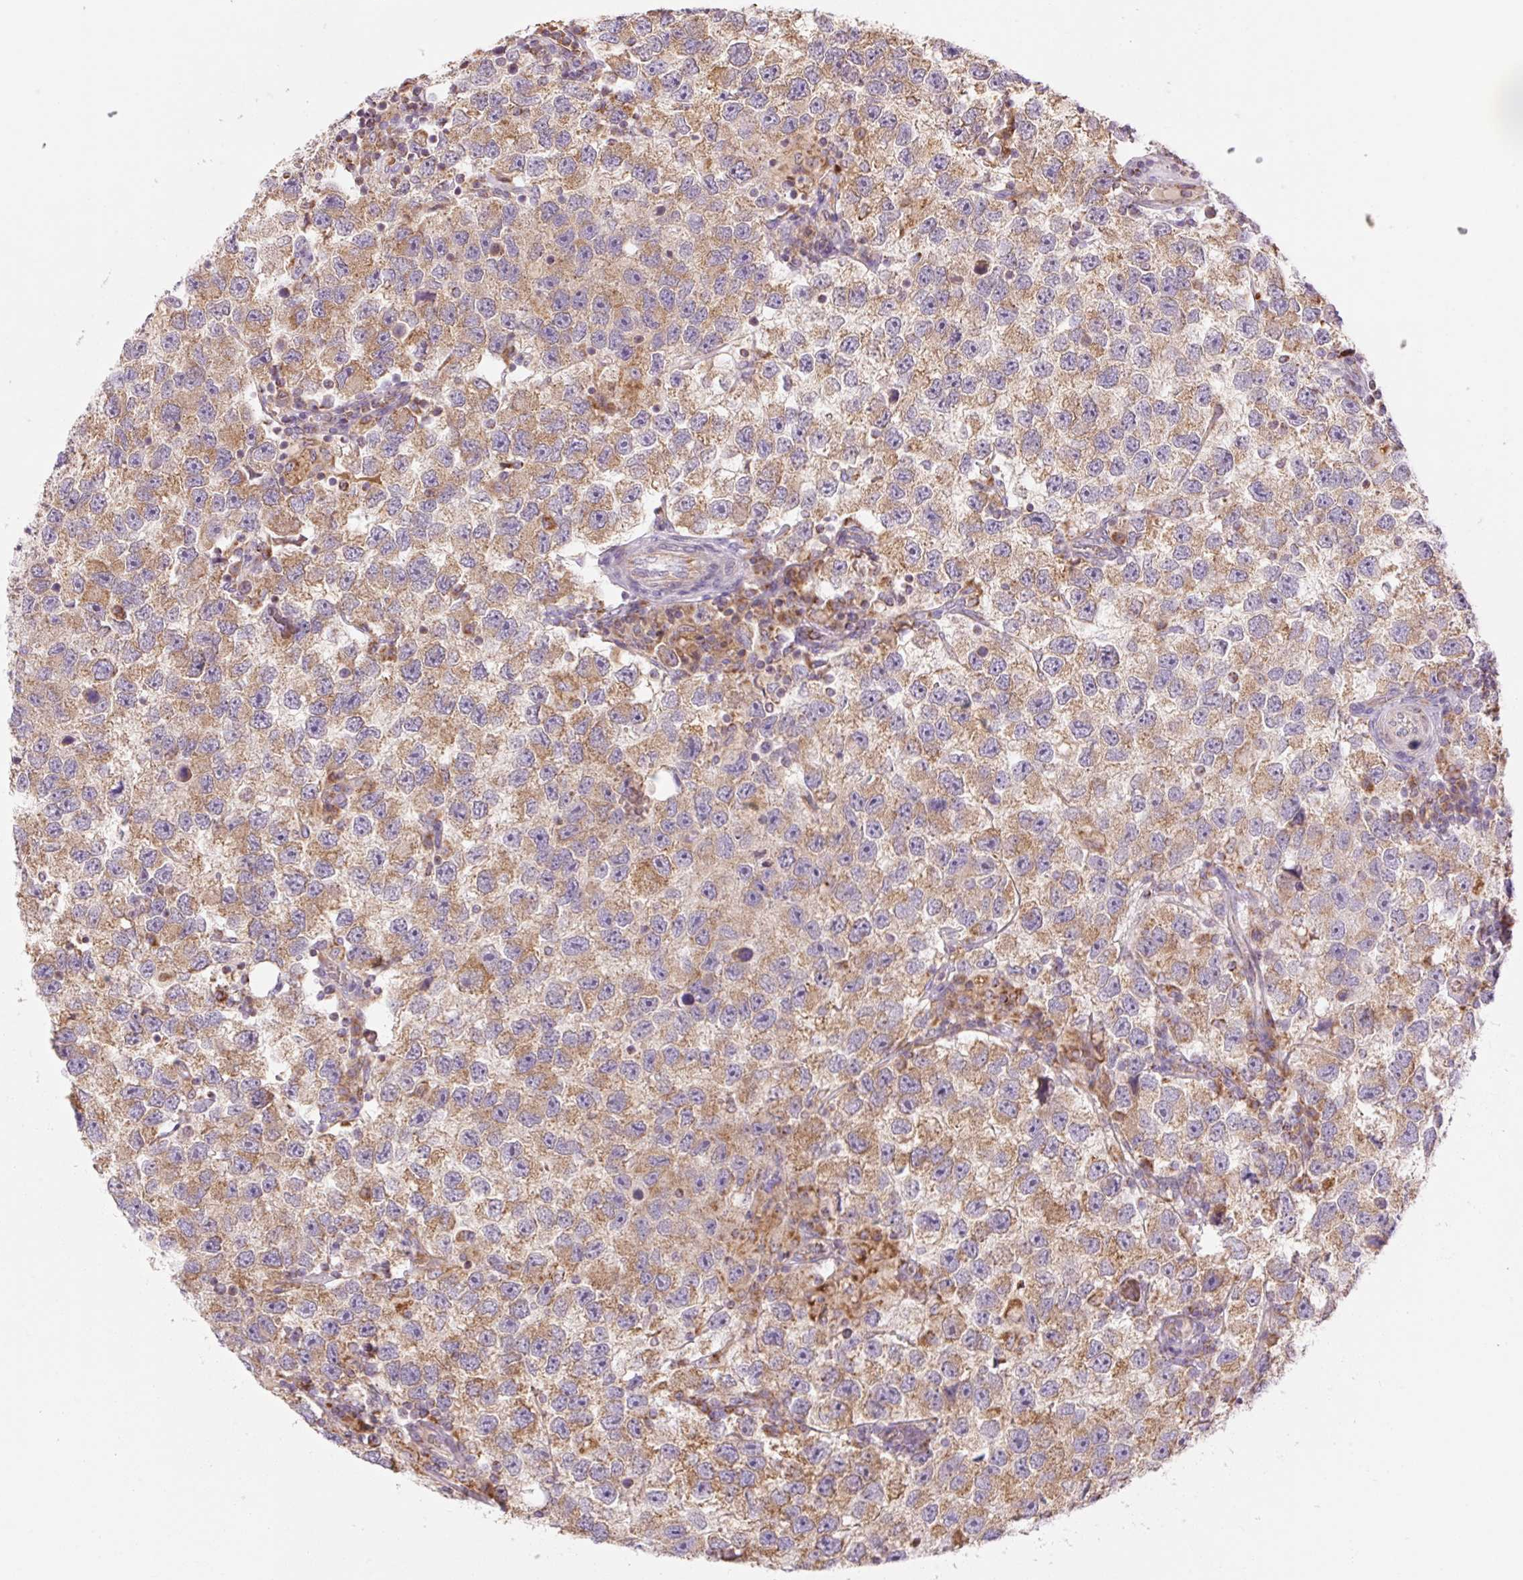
{"staining": {"intensity": "weak", "quantity": ">75%", "location": "cytoplasmic/membranous"}, "tissue": "testis cancer", "cell_type": "Tumor cells", "image_type": "cancer", "snomed": [{"axis": "morphology", "description": "Seminoma, NOS"}, {"axis": "topography", "description": "Testis"}], "caption": "About >75% of tumor cells in testis seminoma reveal weak cytoplasmic/membranous protein staining as visualized by brown immunohistochemical staining.", "gene": "GOSR2", "patient": {"sex": "male", "age": 26}}